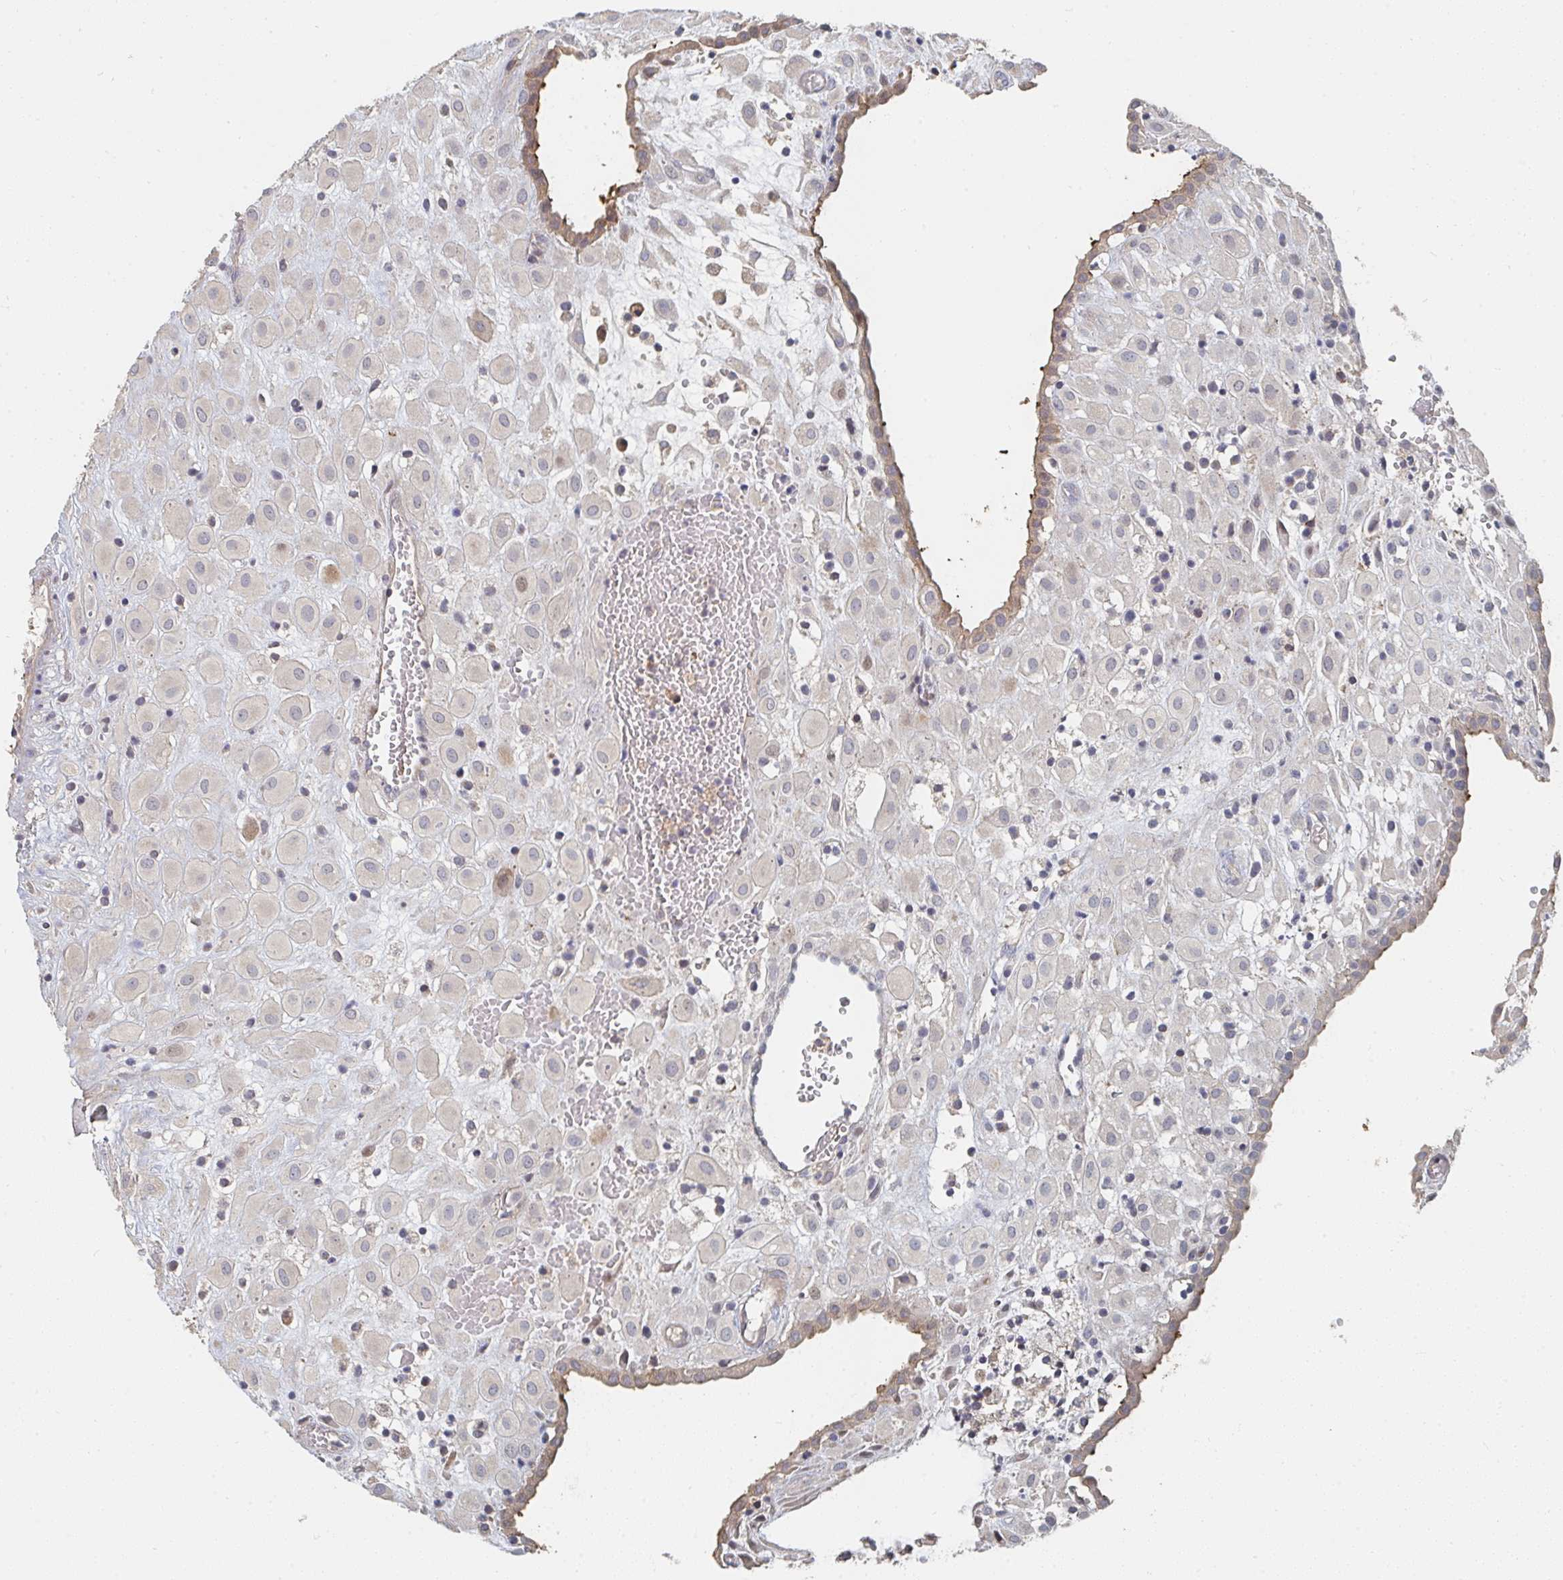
{"staining": {"intensity": "negative", "quantity": "none", "location": "none"}, "tissue": "placenta", "cell_type": "Decidual cells", "image_type": "normal", "snomed": [{"axis": "morphology", "description": "Normal tissue, NOS"}, {"axis": "topography", "description": "Placenta"}], "caption": "High power microscopy image of an IHC photomicrograph of unremarkable placenta, revealing no significant positivity in decidual cells.", "gene": "PTEN", "patient": {"sex": "female", "age": 24}}